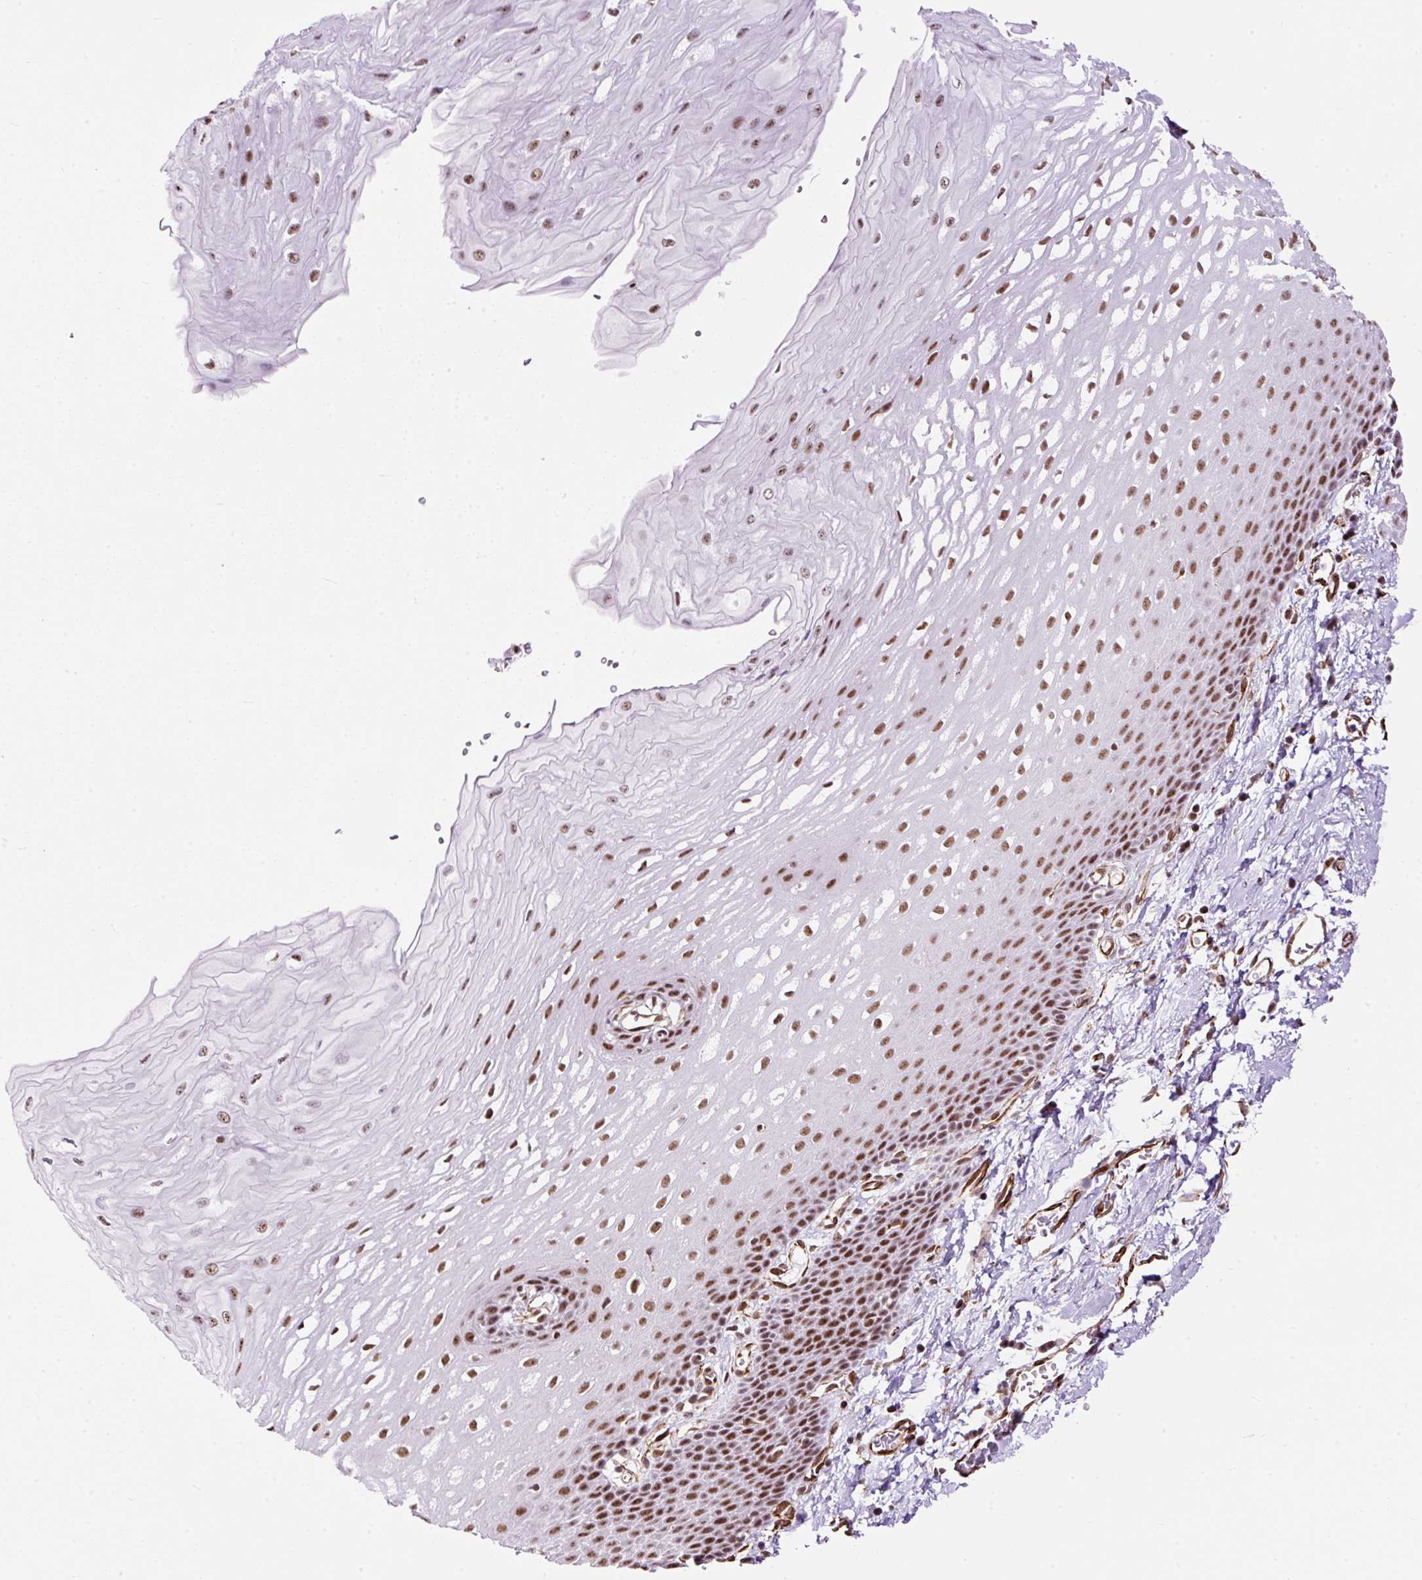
{"staining": {"intensity": "strong", "quantity": ">75%", "location": "nuclear"}, "tissue": "esophagus", "cell_type": "Squamous epithelial cells", "image_type": "normal", "snomed": [{"axis": "morphology", "description": "Normal tissue, NOS"}, {"axis": "topography", "description": "Esophagus"}], "caption": "IHC photomicrograph of normal esophagus: esophagus stained using immunohistochemistry exhibits high levels of strong protein expression localized specifically in the nuclear of squamous epithelial cells, appearing as a nuclear brown color.", "gene": "FMC1", "patient": {"sex": "male", "age": 70}}